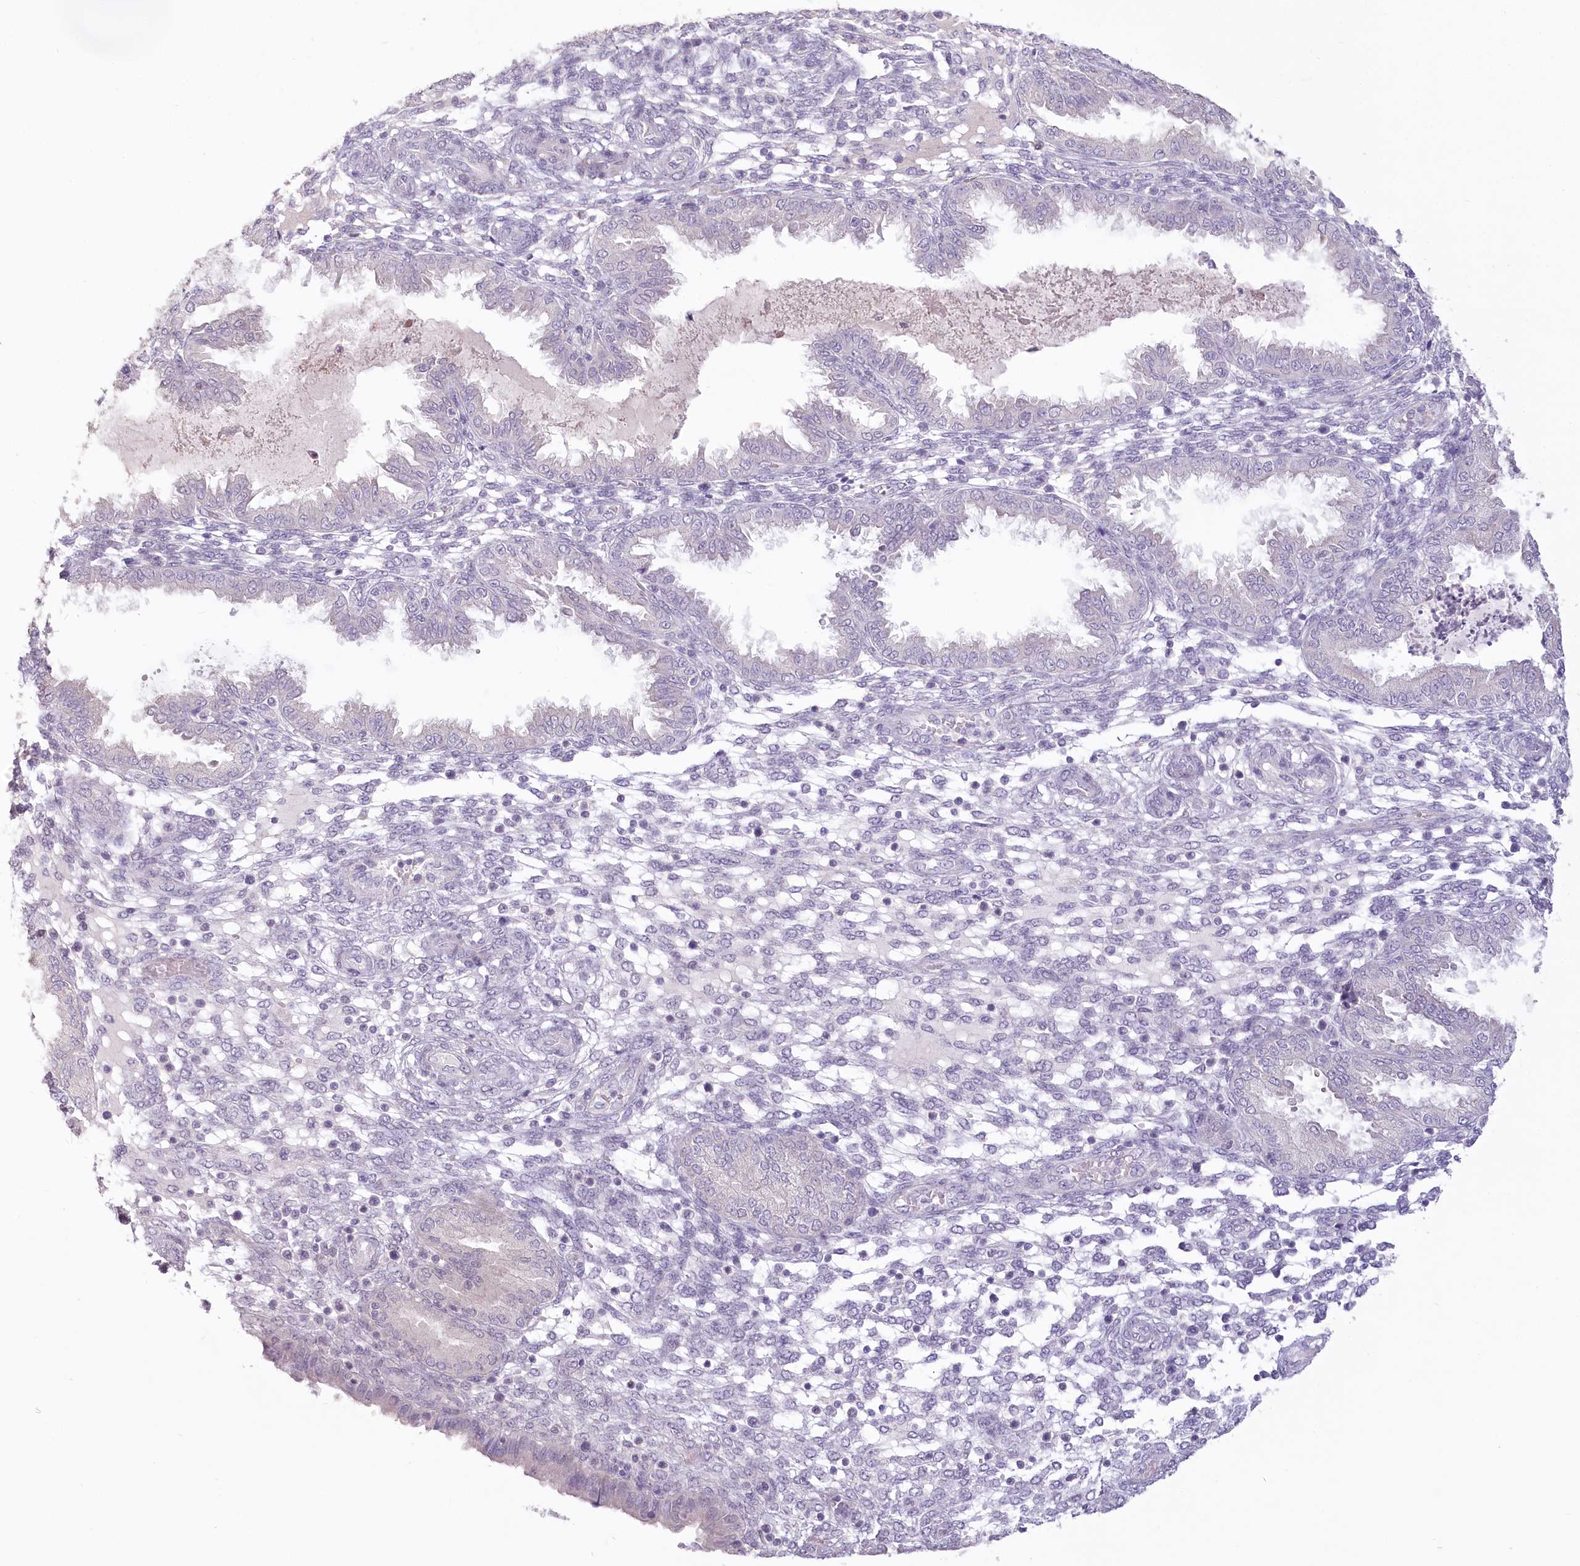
{"staining": {"intensity": "negative", "quantity": "none", "location": "none"}, "tissue": "endometrium", "cell_type": "Cells in endometrial stroma", "image_type": "normal", "snomed": [{"axis": "morphology", "description": "Normal tissue, NOS"}, {"axis": "topography", "description": "Endometrium"}], "caption": "DAB immunohistochemical staining of normal human endometrium displays no significant positivity in cells in endometrial stroma.", "gene": "USP11", "patient": {"sex": "female", "age": 33}}